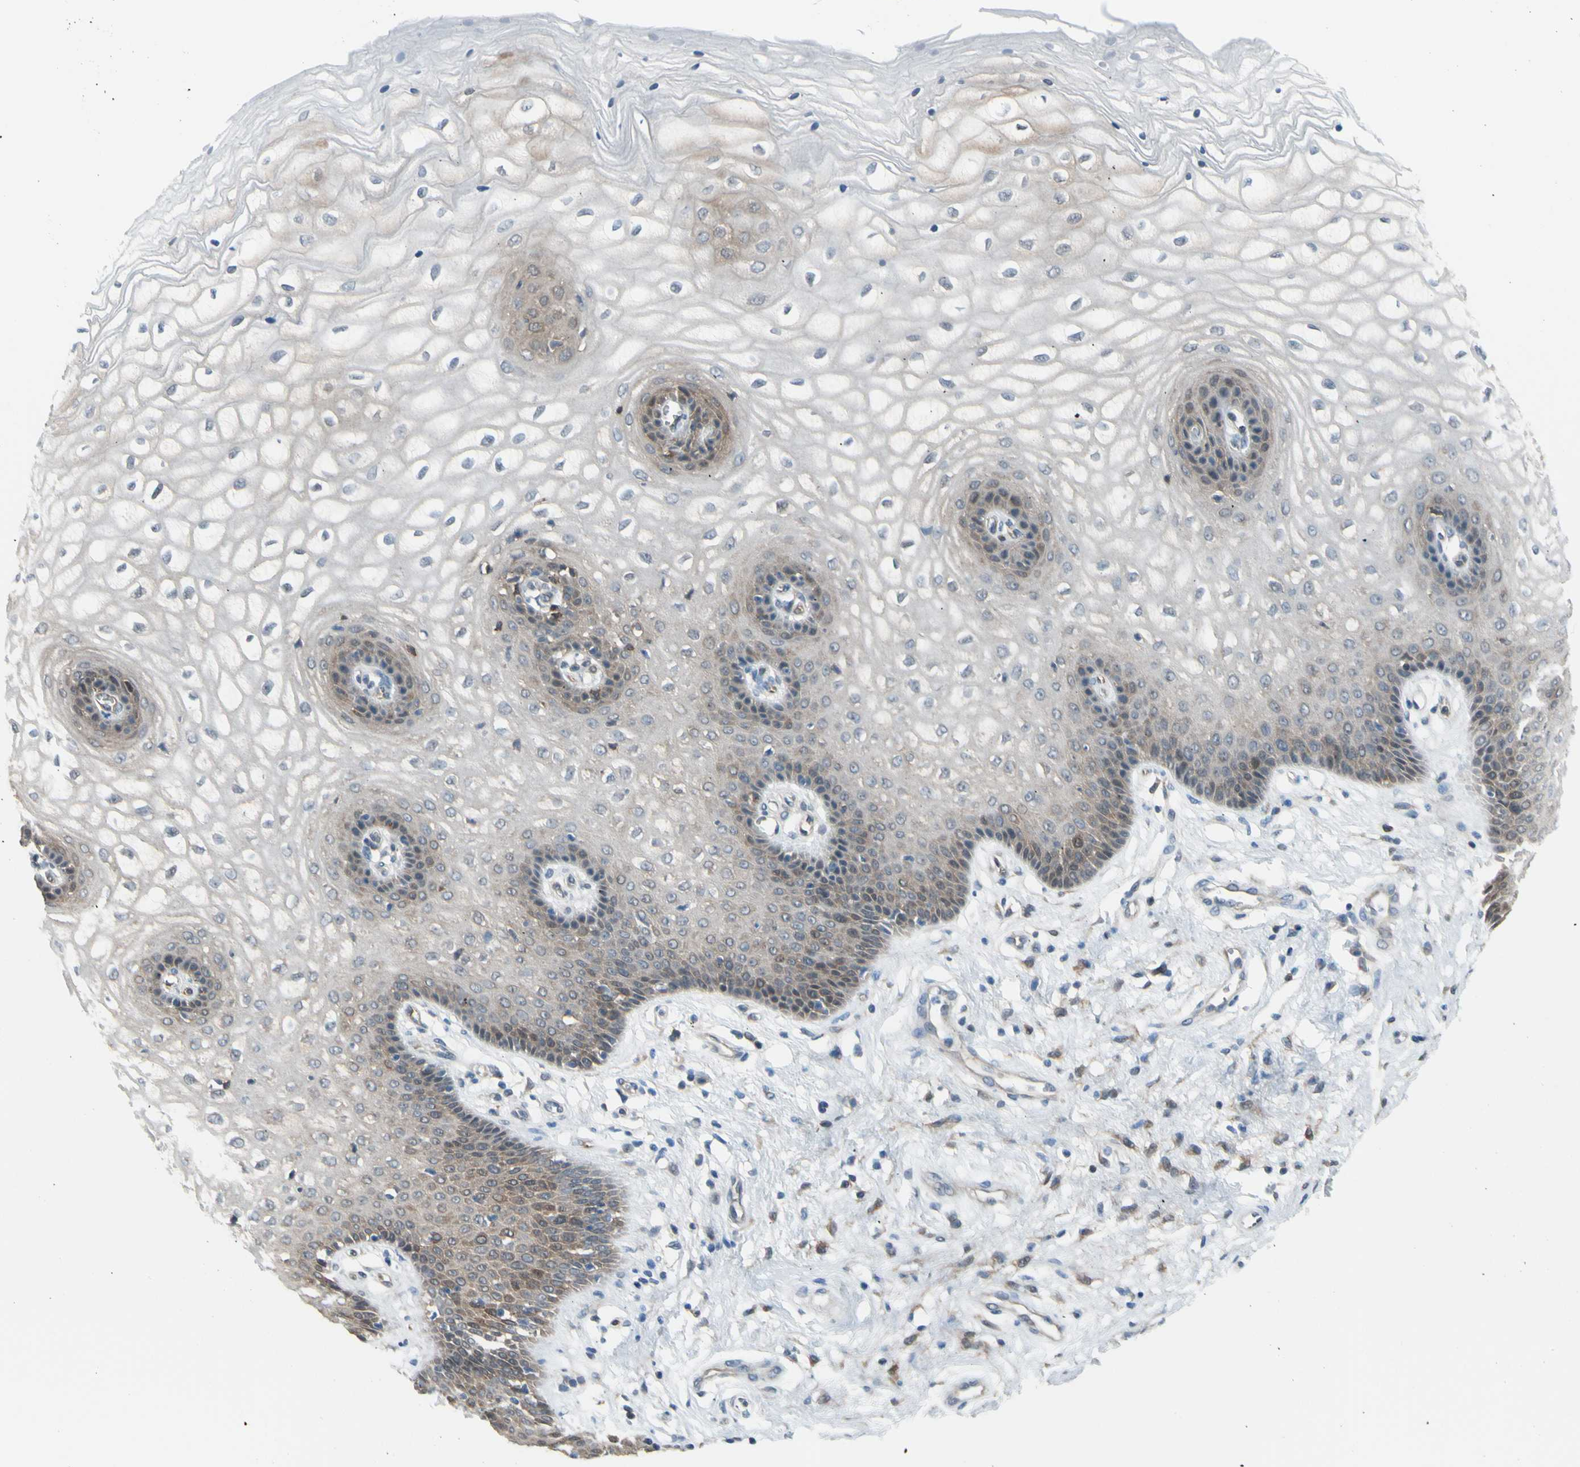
{"staining": {"intensity": "weak", "quantity": "25%-75%", "location": "cytoplasmic/membranous"}, "tissue": "vagina", "cell_type": "Squamous epithelial cells", "image_type": "normal", "snomed": [{"axis": "morphology", "description": "Normal tissue, NOS"}, {"axis": "topography", "description": "Vagina"}], "caption": "Immunohistochemical staining of normal vagina demonstrates low levels of weak cytoplasmic/membranous staining in about 25%-75% of squamous epithelial cells.", "gene": "YWHAQ", "patient": {"sex": "female", "age": 34}}